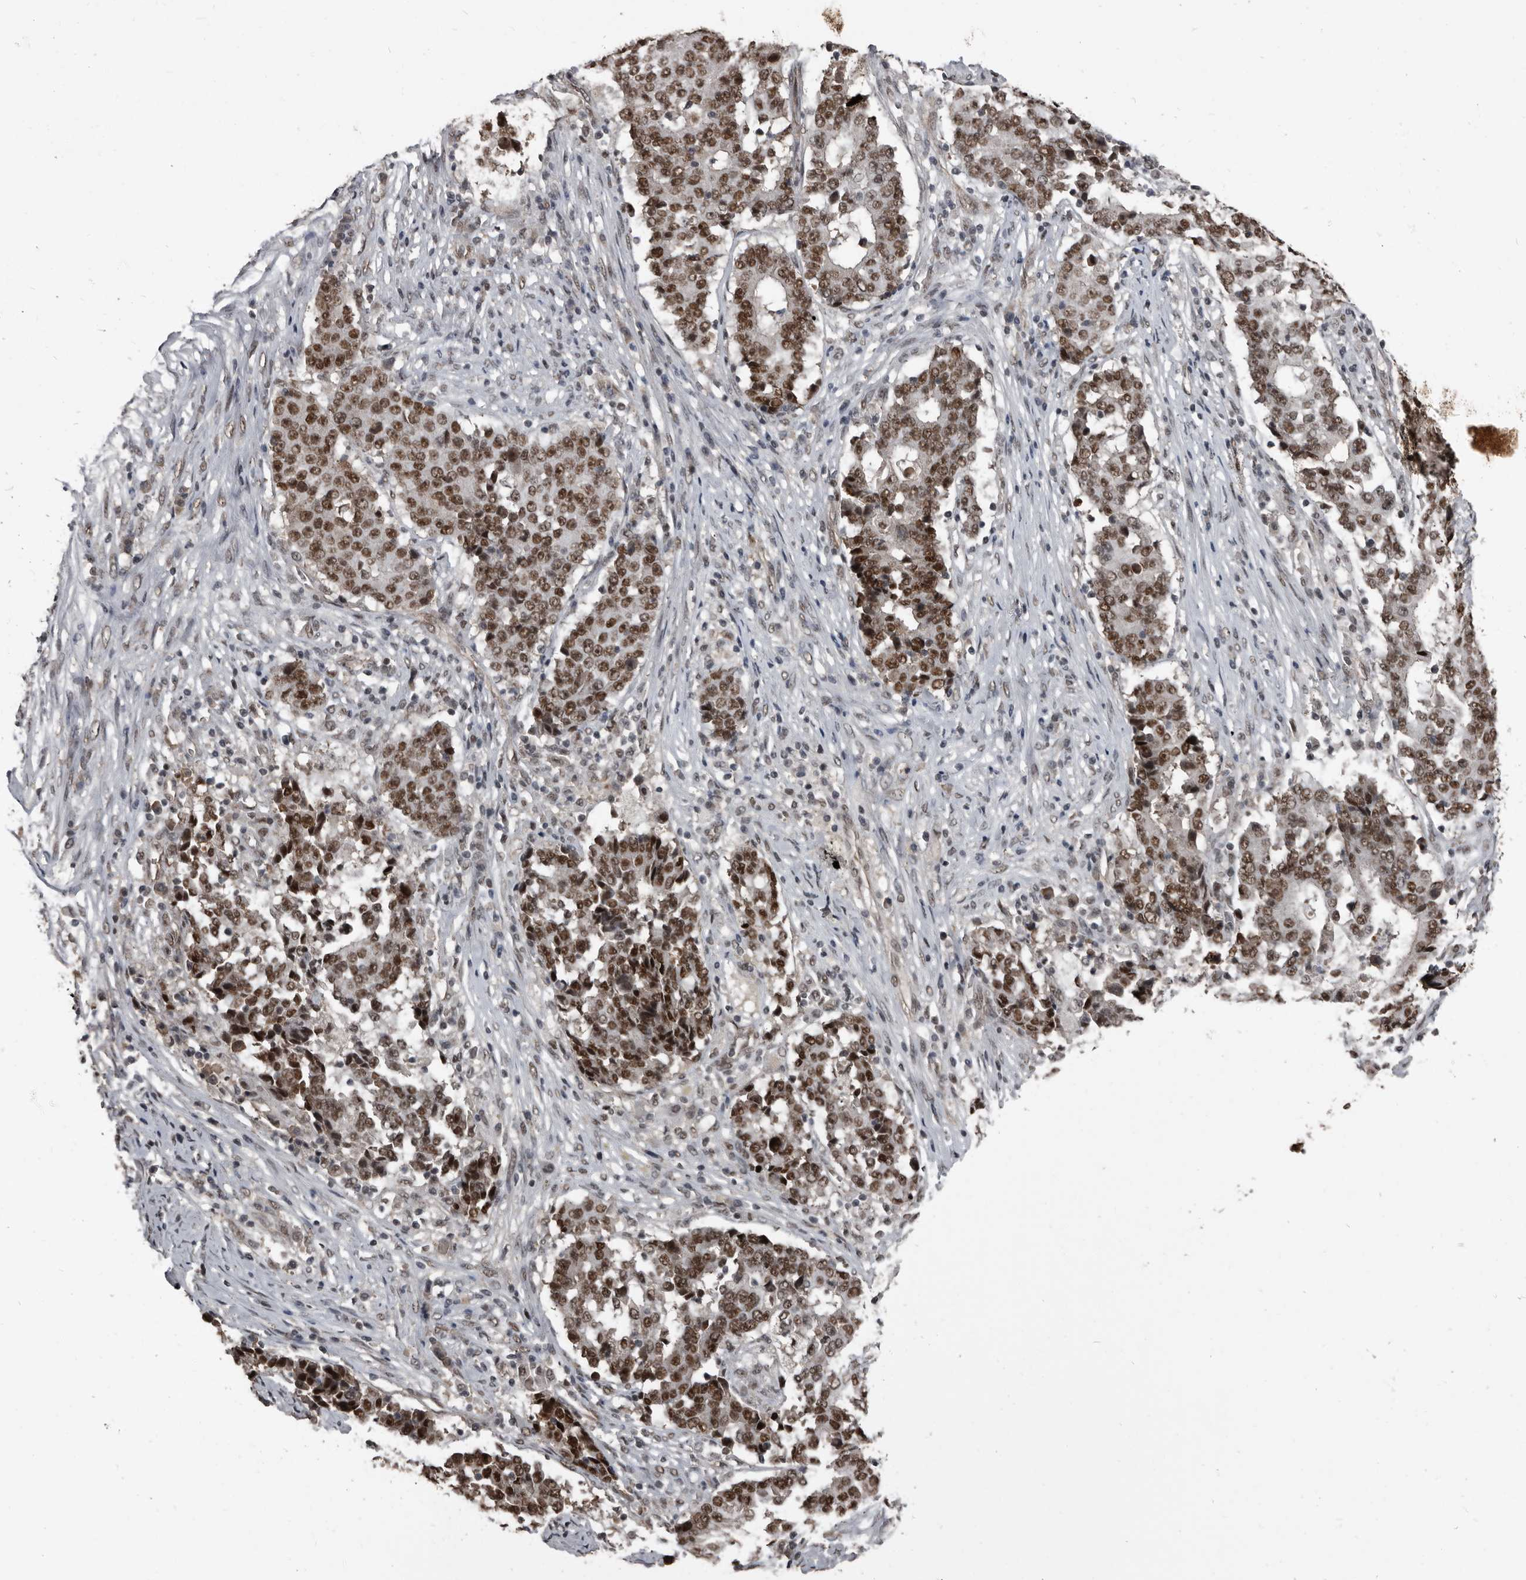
{"staining": {"intensity": "moderate", "quantity": ">75%", "location": "nuclear"}, "tissue": "stomach cancer", "cell_type": "Tumor cells", "image_type": "cancer", "snomed": [{"axis": "morphology", "description": "Adenocarcinoma, NOS"}, {"axis": "topography", "description": "Stomach"}], "caption": "IHC image of neoplastic tissue: human stomach cancer (adenocarcinoma) stained using IHC demonstrates medium levels of moderate protein expression localized specifically in the nuclear of tumor cells, appearing as a nuclear brown color.", "gene": "CHD1L", "patient": {"sex": "male", "age": 59}}